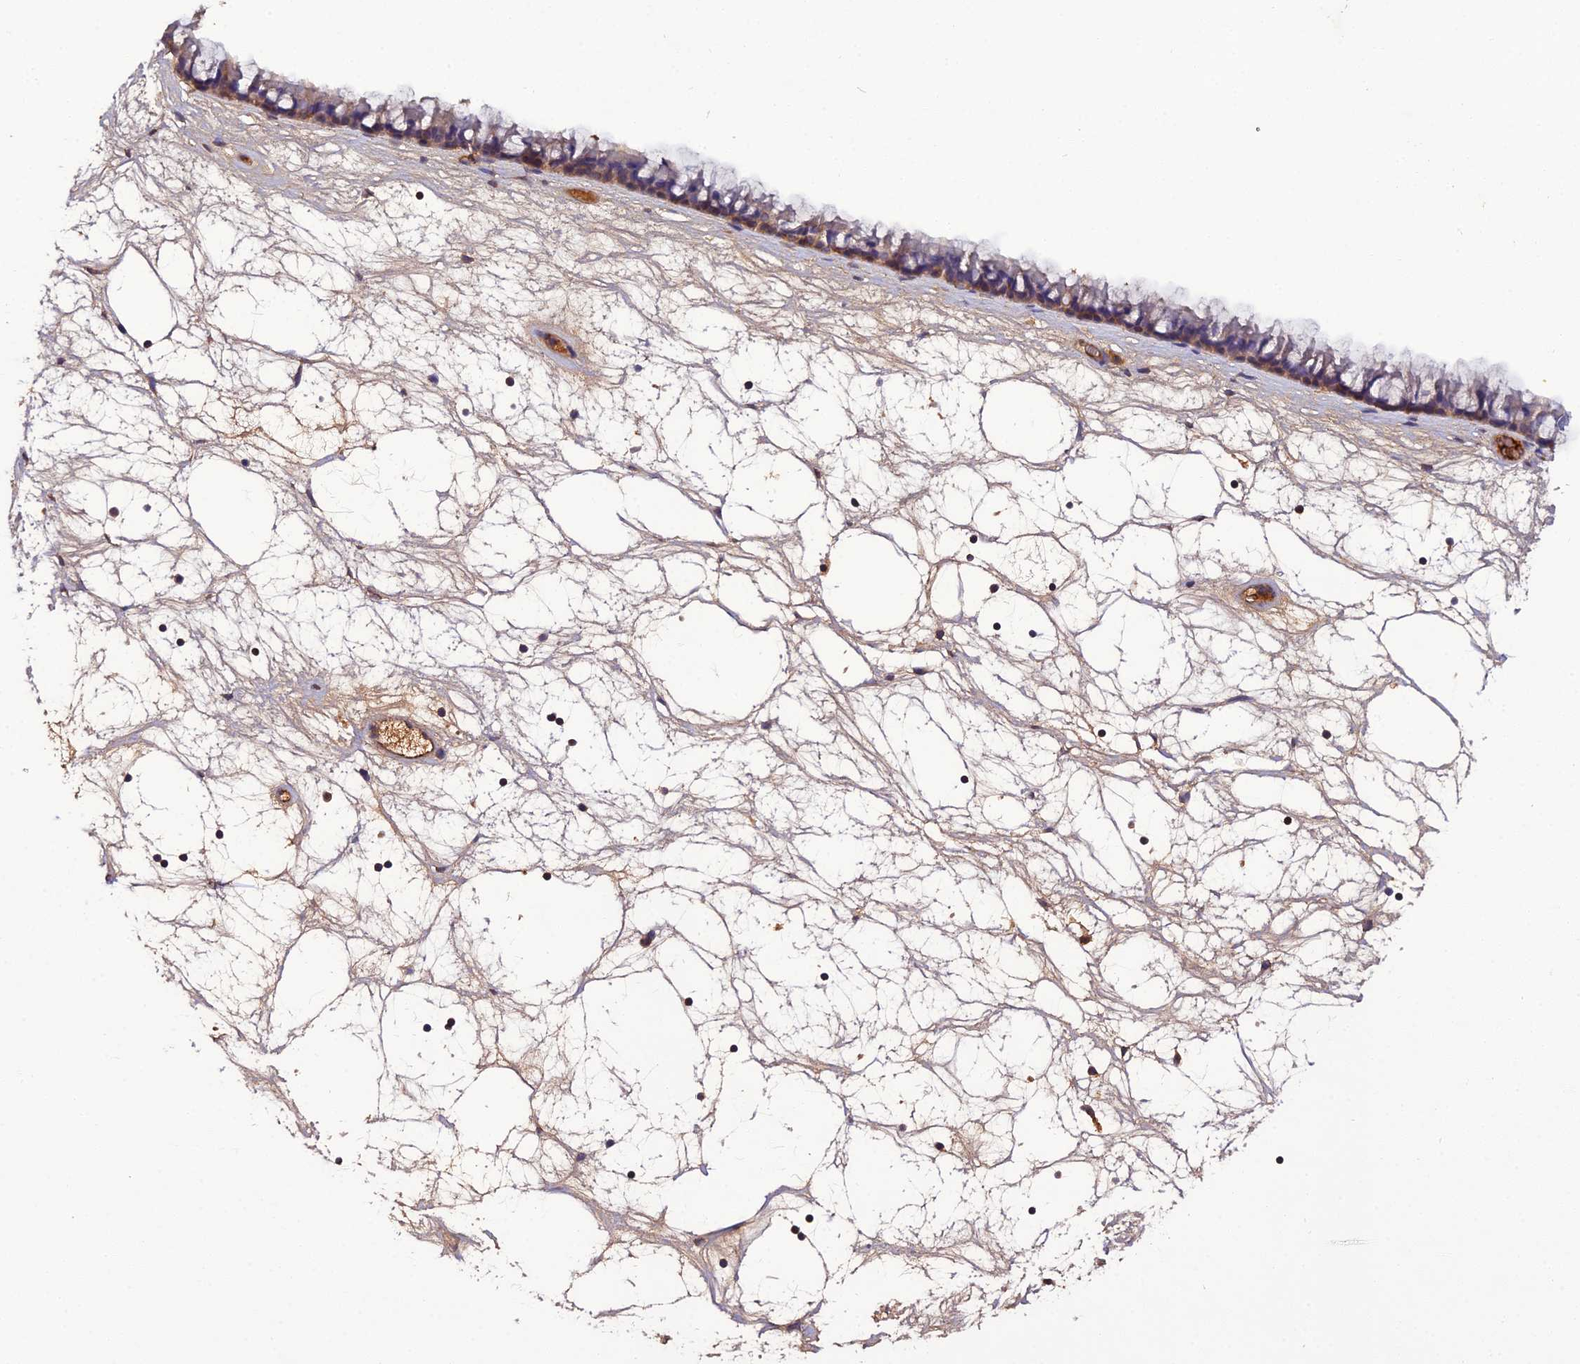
{"staining": {"intensity": "moderate", "quantity": ">75%", "location": "cytoplasmic/membranous"}, "tissue": "nasopharynx", "cell_type": "Respiratory epithelial cells", "image_type": "normal", "snomed": [{"axis": "morphology", "description": "Normal tissue, NOS"}, {"axis": "topography", "description": "Nasopharynx"}], "caption": "Protein expression analysis of normal nasopharynx demonstrates moderate cytoplasmic/membranous expression in about >75% of respiratory epithelial cells.", "gene": "TMEM258", "patient": {"sex": "male", "age": 64}}